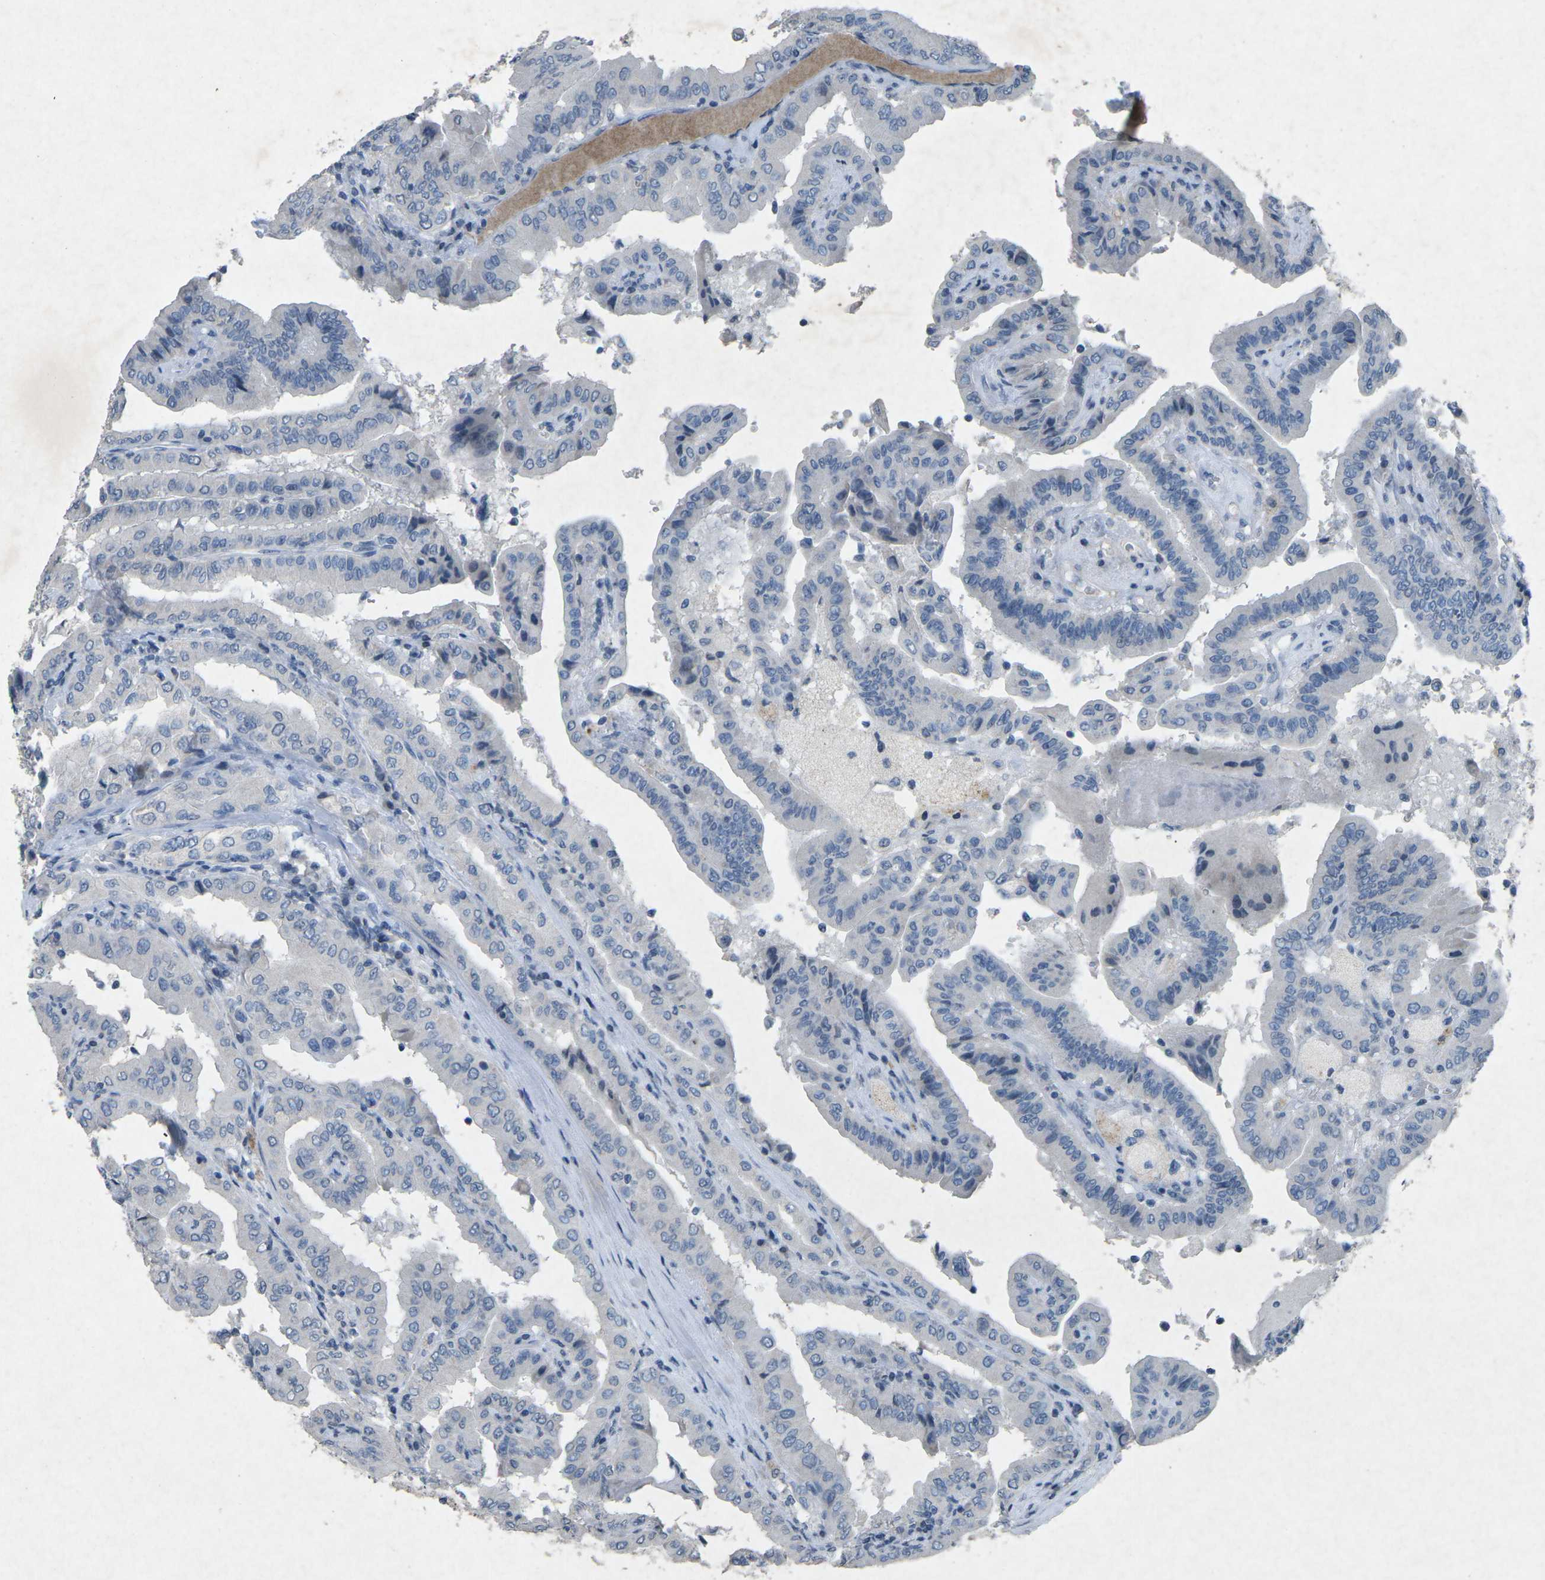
{"staining": {"intensity": "negative", "quantity": "none", "location": "none"}, "tissue": "thyroid cancer", "cell_type": "Tumor cells", "image_type": "cancer", "snomed": [{"axis": "morphology", "description": "Papillary adenocarcinoma, NOS"}, {"axis": "topography", "description": "Thyroid gland"}], "caption": "Tumor cells are negative for protein expression in human thyroid papillary adenocarcinoma.", "gene": "A1BG", "patient": {"sex": "male", "age": 33}}